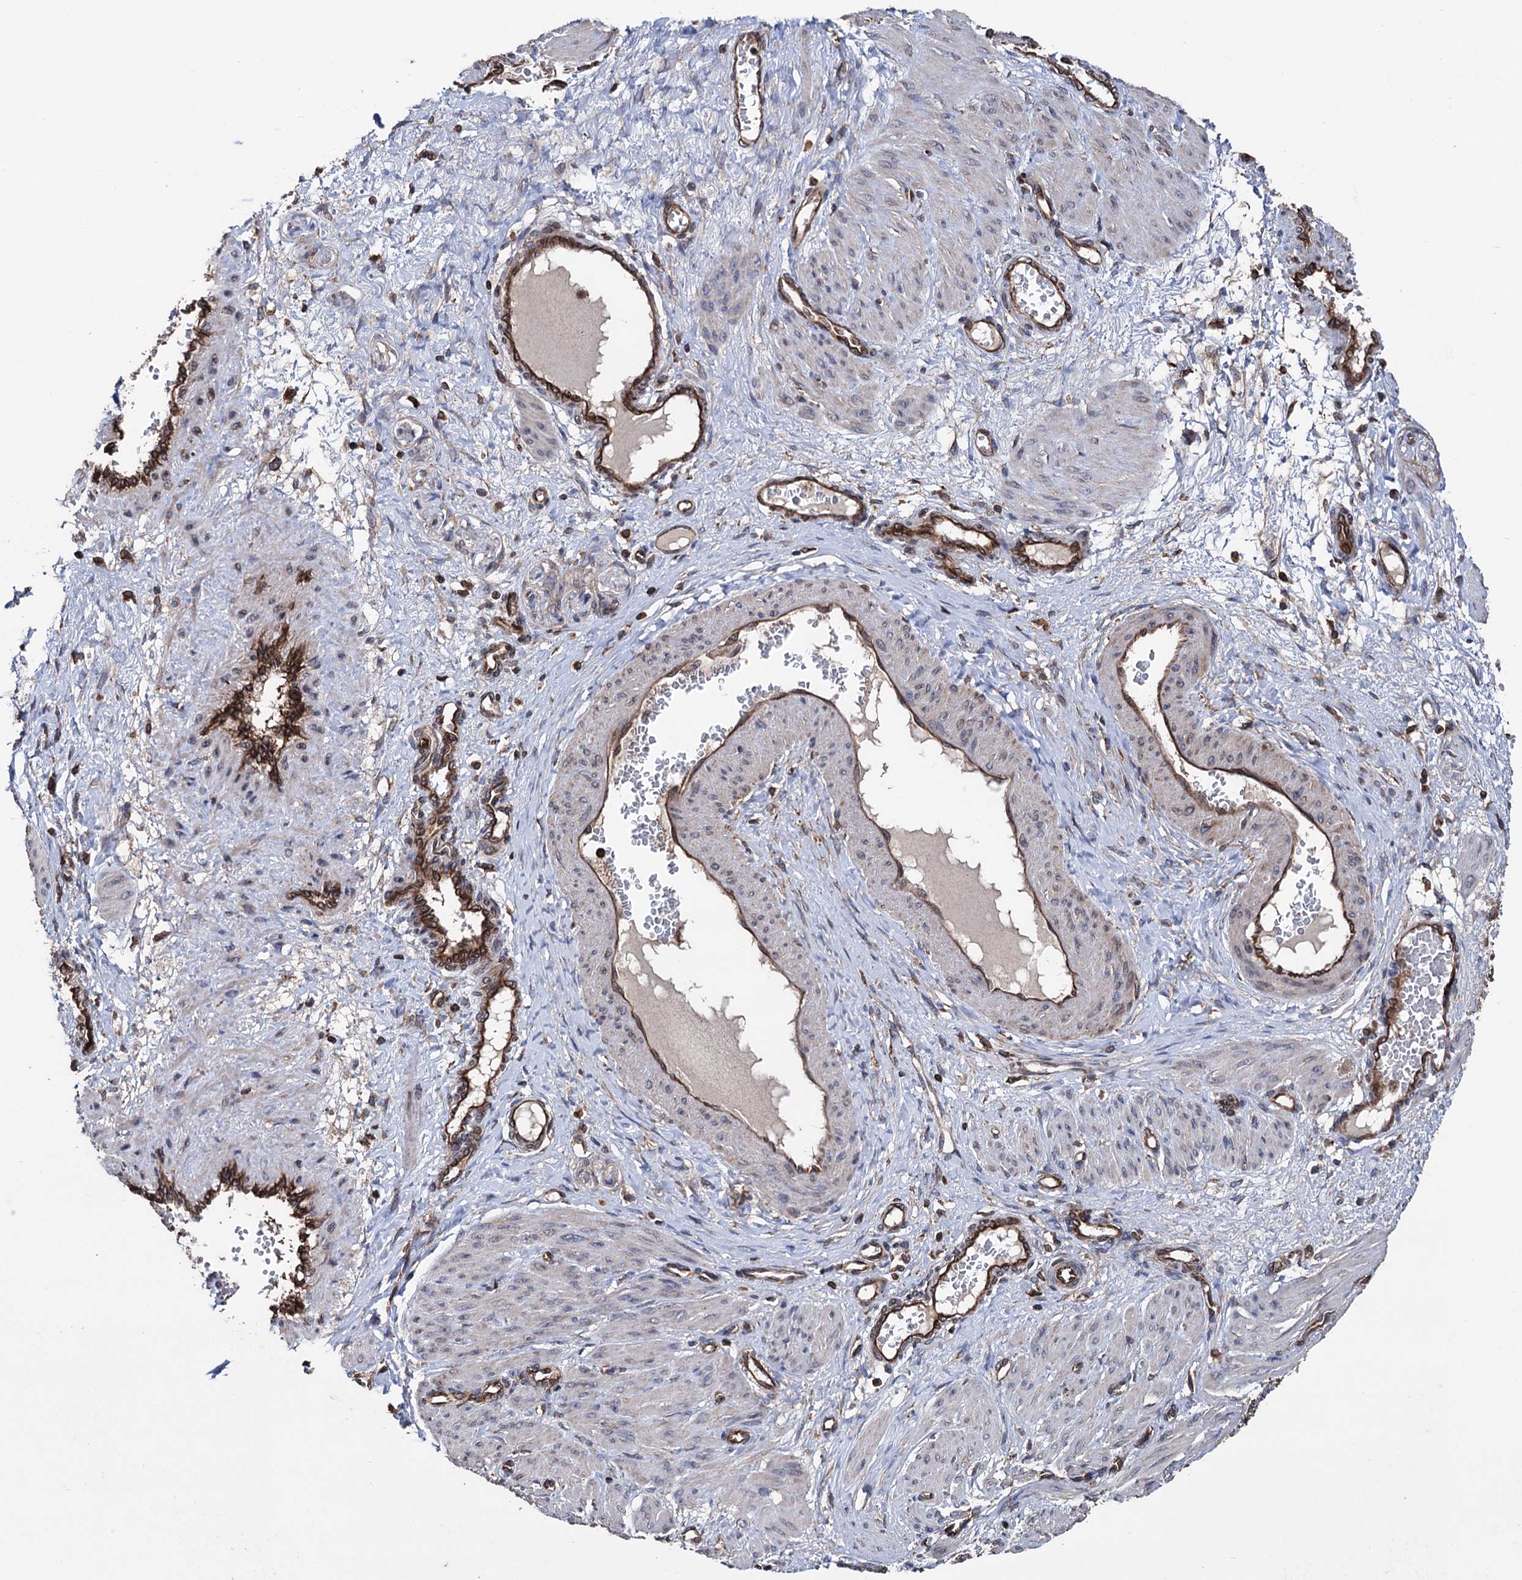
{"staining": {"intensity": "negative", "quantity": "none", "location": "none"}, "tissue": "smooth muscle", "cell_type": "Smooth muscle cells", "image_type": "normal", "snomed": [{"axis": "morphology", "description": "Normal tissue, NOS"}, {"axis": "topography", "description": "Endometrium"}], "caption": "Smooth muscle cells show no significant positivity in unremarkable smooth muscle. (Brightfield microscopy of DAB immunohistochemistry (IHC) at high magnification).", "gene": "STING1", "patient": {"sex": "female", "age": 33}}